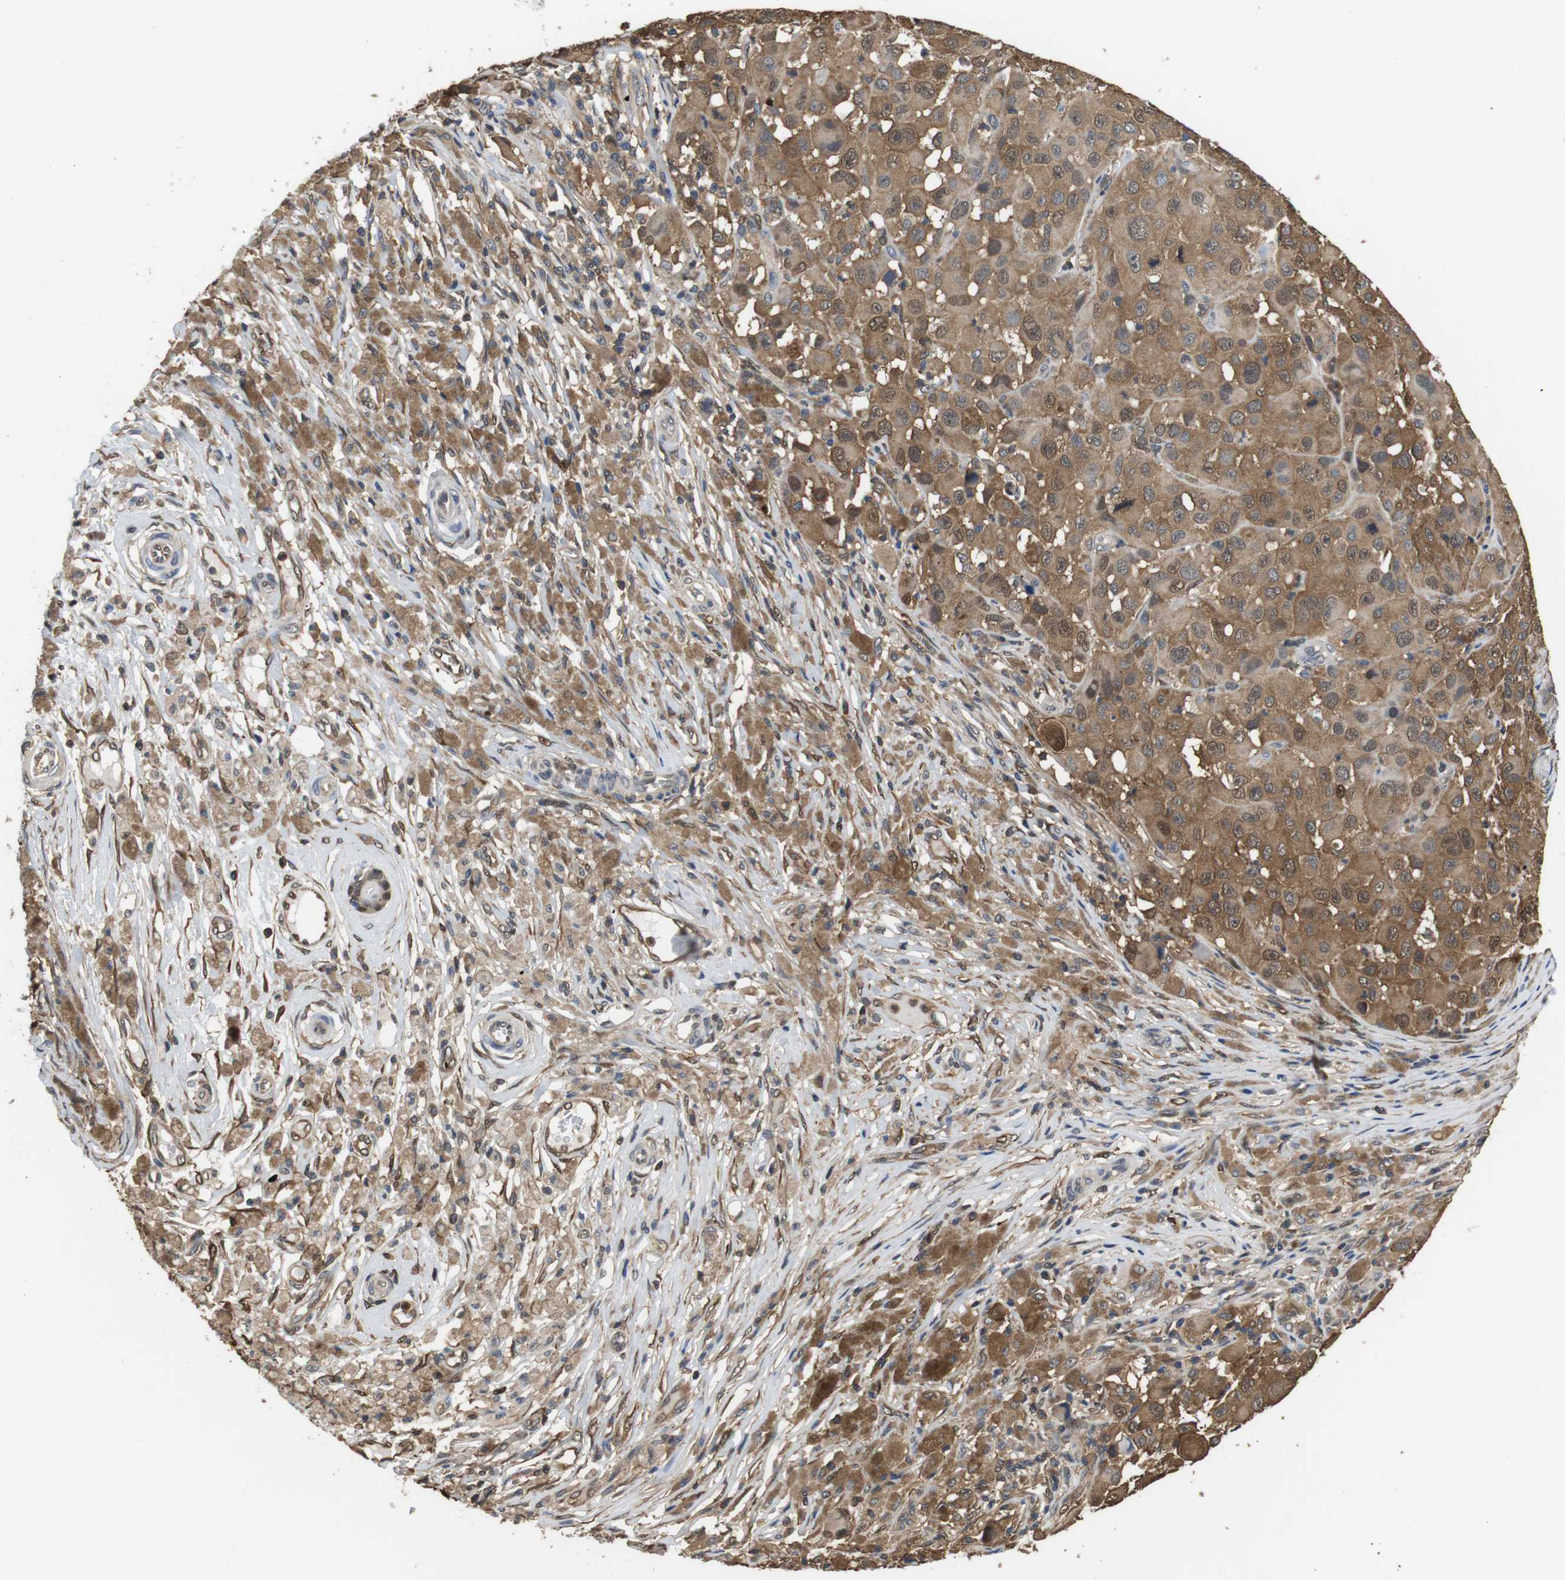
{"staining": {"intensity": "moderate", "quantity": ">75%", "location": "cytoplasmic/membranous,nuclear"}, "tissue": "melanoma", "cell_type": "Tumor cells", "image_type": "cancer", "snomed": [{"axis": "morphology", "description": "Malignant melanoma, NOS"}, {"axis": "topography", "description": "Skin"}], "caption": "Tumor cells reveal medium levels of moderate cytoplasmic/membranous and nuclear staining in approximately >75% of cells in human malignant melanoma.", "gene": "LDHA", "patient": {"sex": "male", "age": 96}}